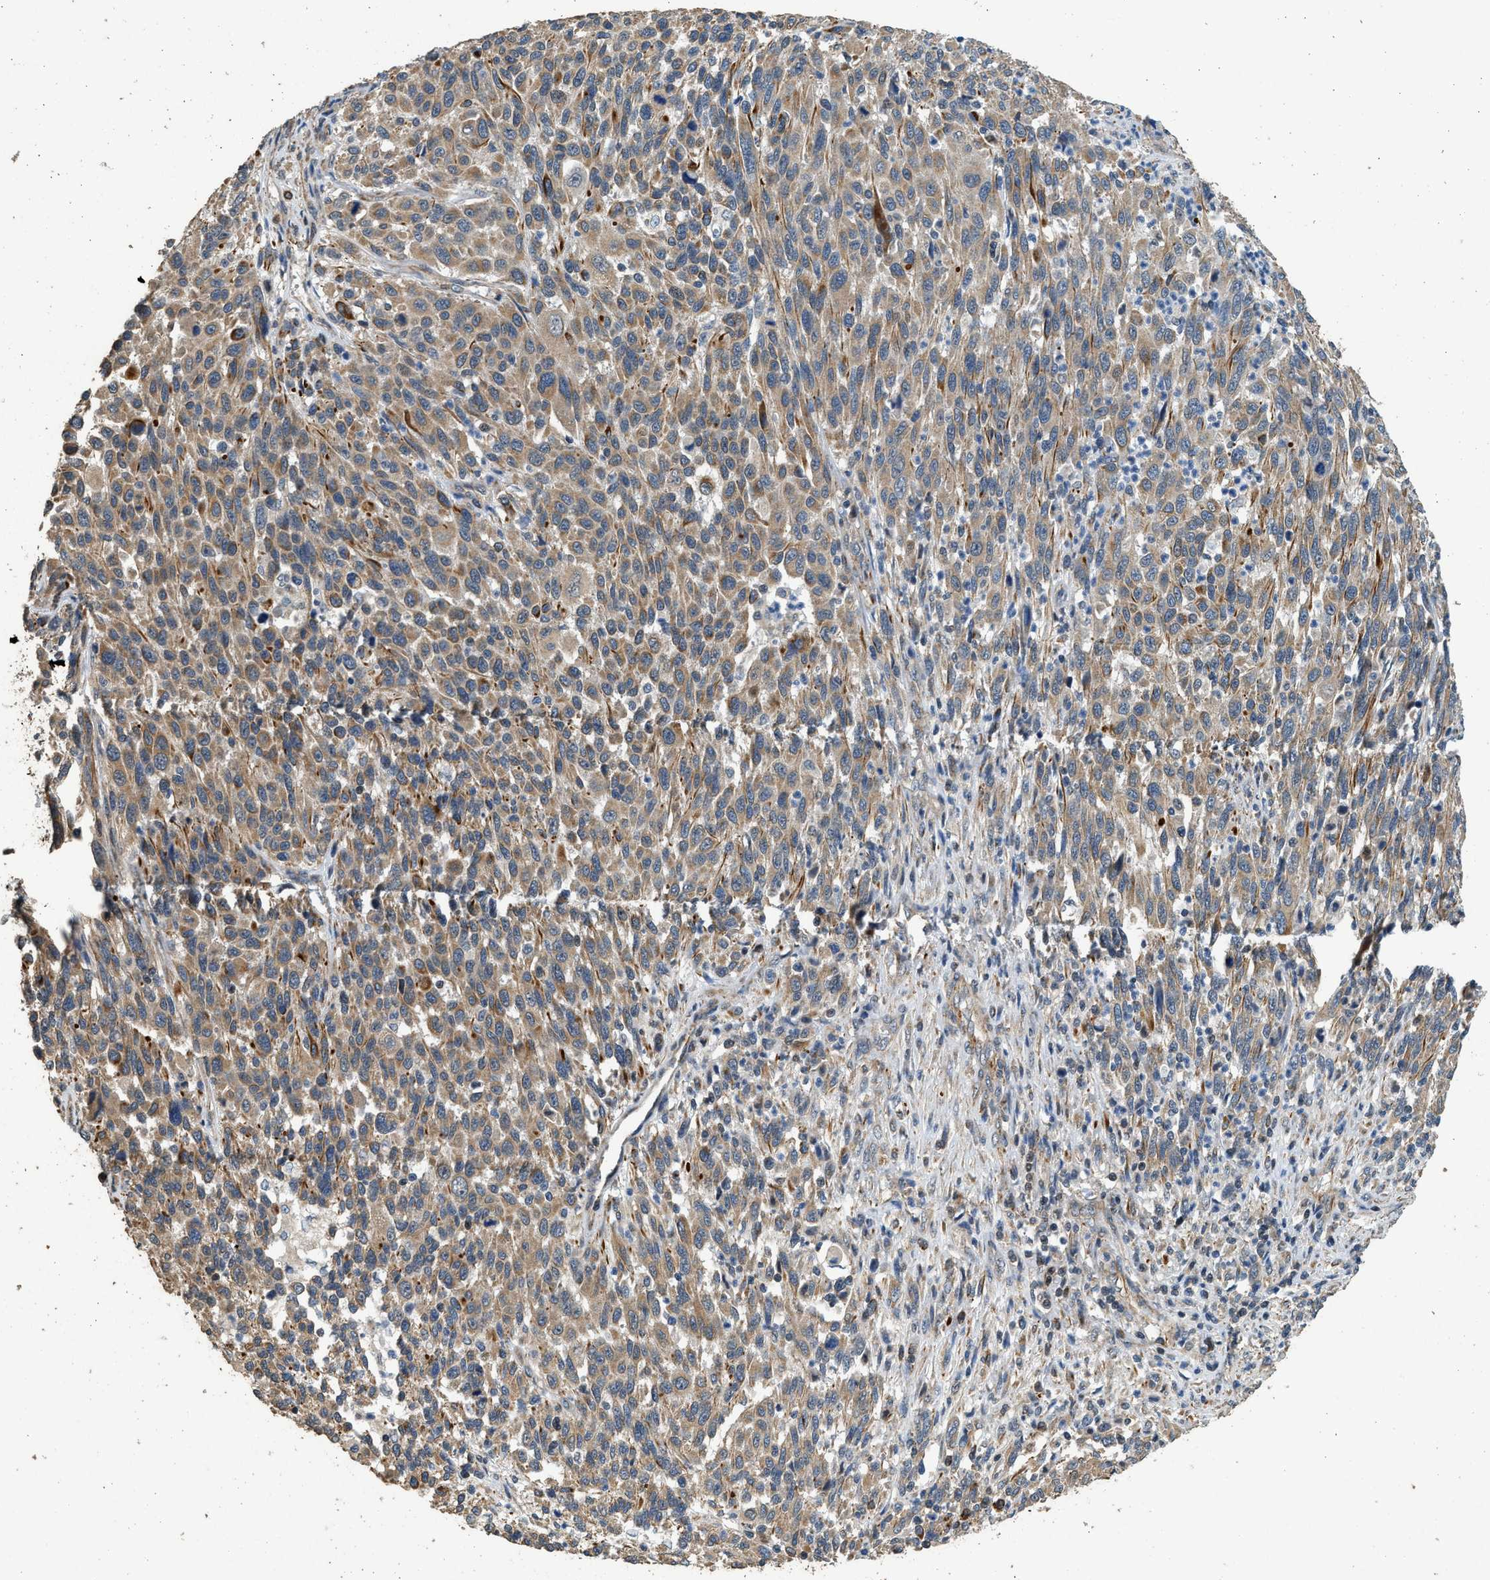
{"staining": {"intensity": "moderate", "quantity": ">75%", "location": "cytoplasmic/membranous"}, "tissue": "melanoma", "cell_type": "Tumor cells", "image_type": "cancer", "snomed": [{"axis": "morphology", "description": "Malignant melanoma, Metastatic site"}, {"axis": "topography", "description": "Lymph node"}], "caption": "This is a photomicrograph of IHC staining of malignant melanoma (metastatic site), which shows moderate staining in the cytoplasmic/membranous of tumor cells.", "gene": "PCLO", "patient": {"sex": "male", "age": 61}}